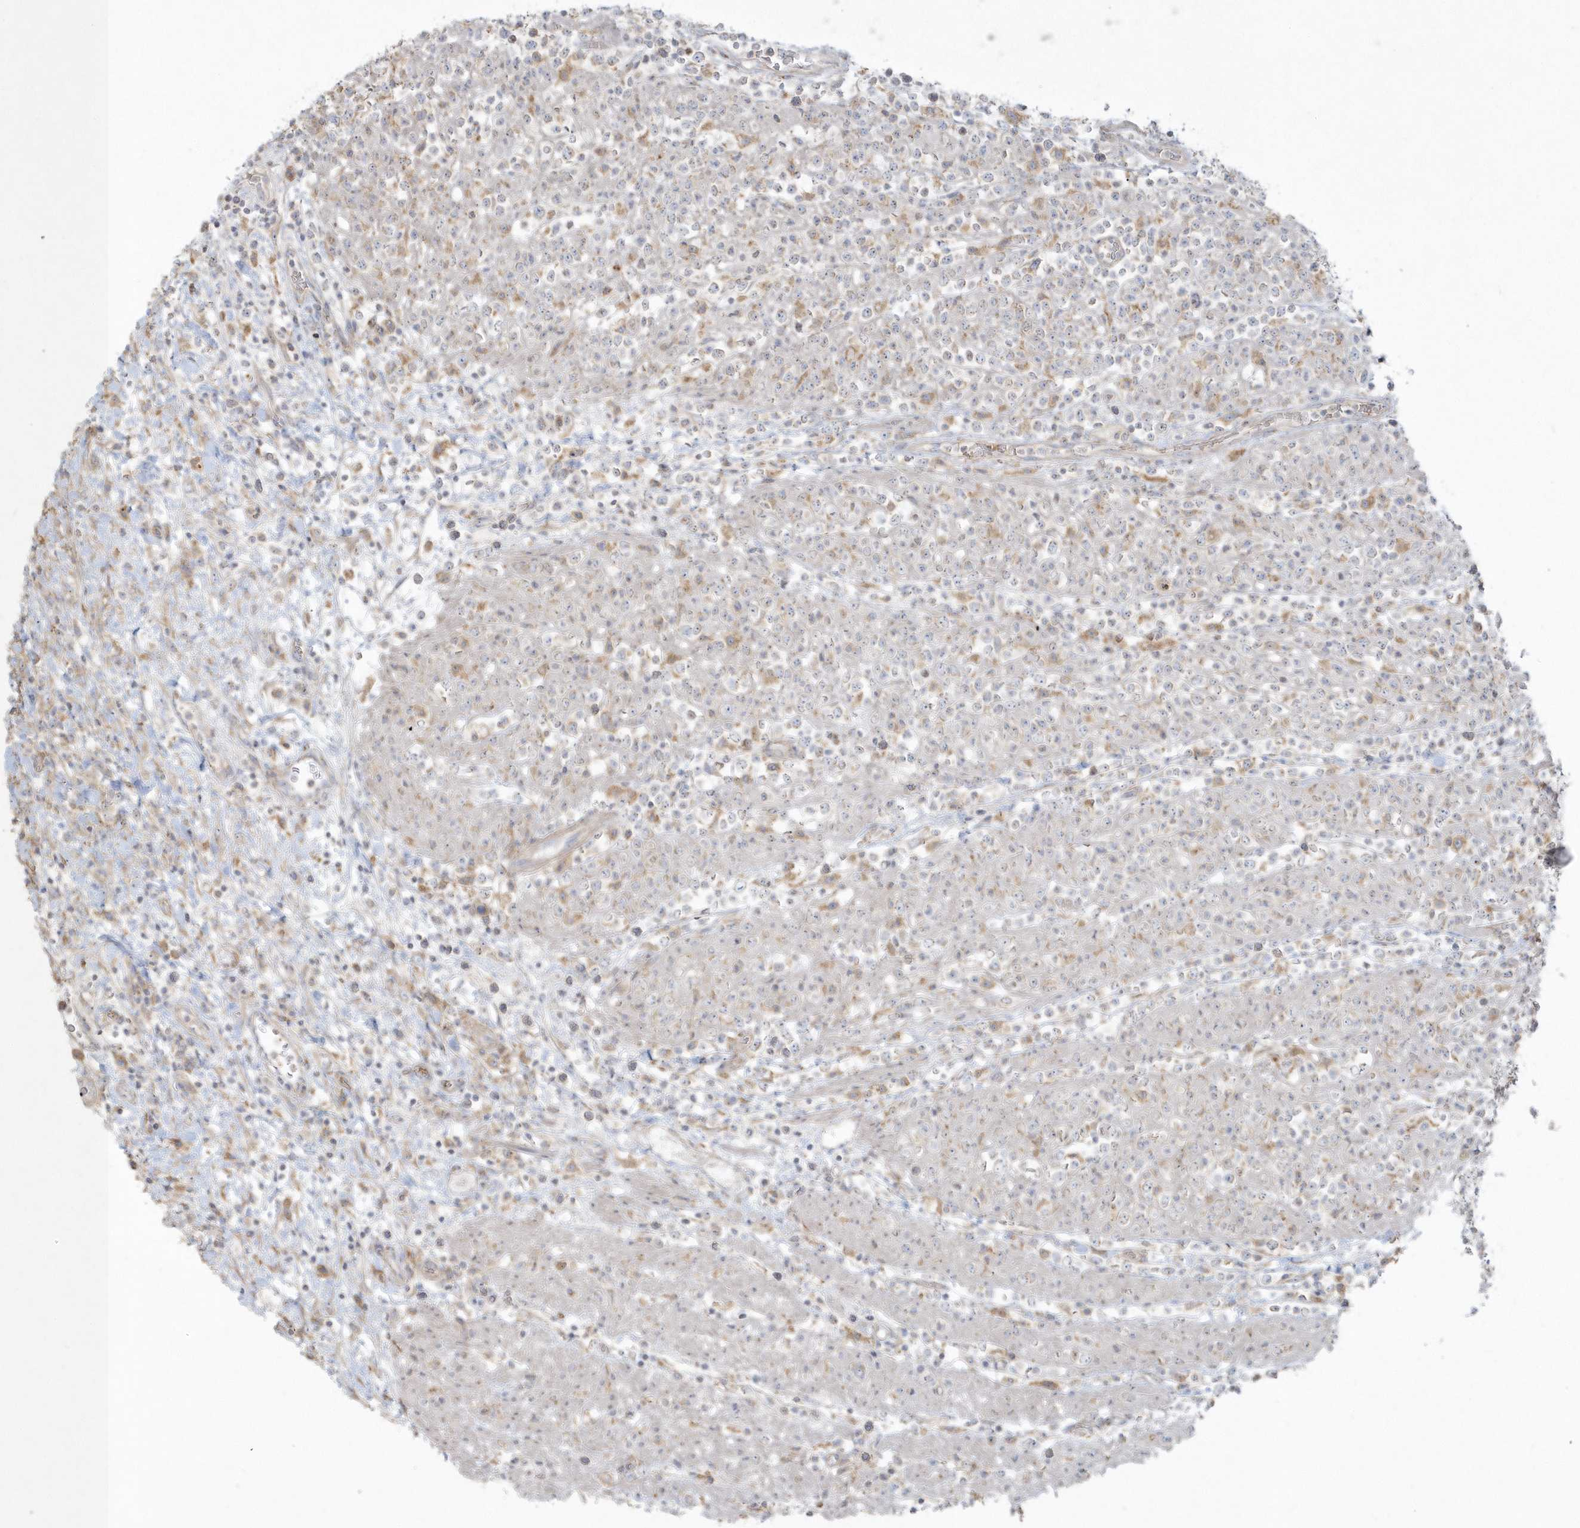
{"staining": {"intensity": "negative", "quantity": "none", "location": "none"}, "tissue": "lymphoma", "cell_type": "Tumor cells", "image_type": "cancer", "snomed": [{"axis": "morphology", "description": "Malignant lymphoma, non-Hodgkin's type, High grade"}, {"axis": "topography", "description": "Colon"}], "caption": "Image shows no significant protein positivity in tumor cells of lymphoma.", "gene": "BLTP3A", "patient": {"sex": "female", "age": 53}}